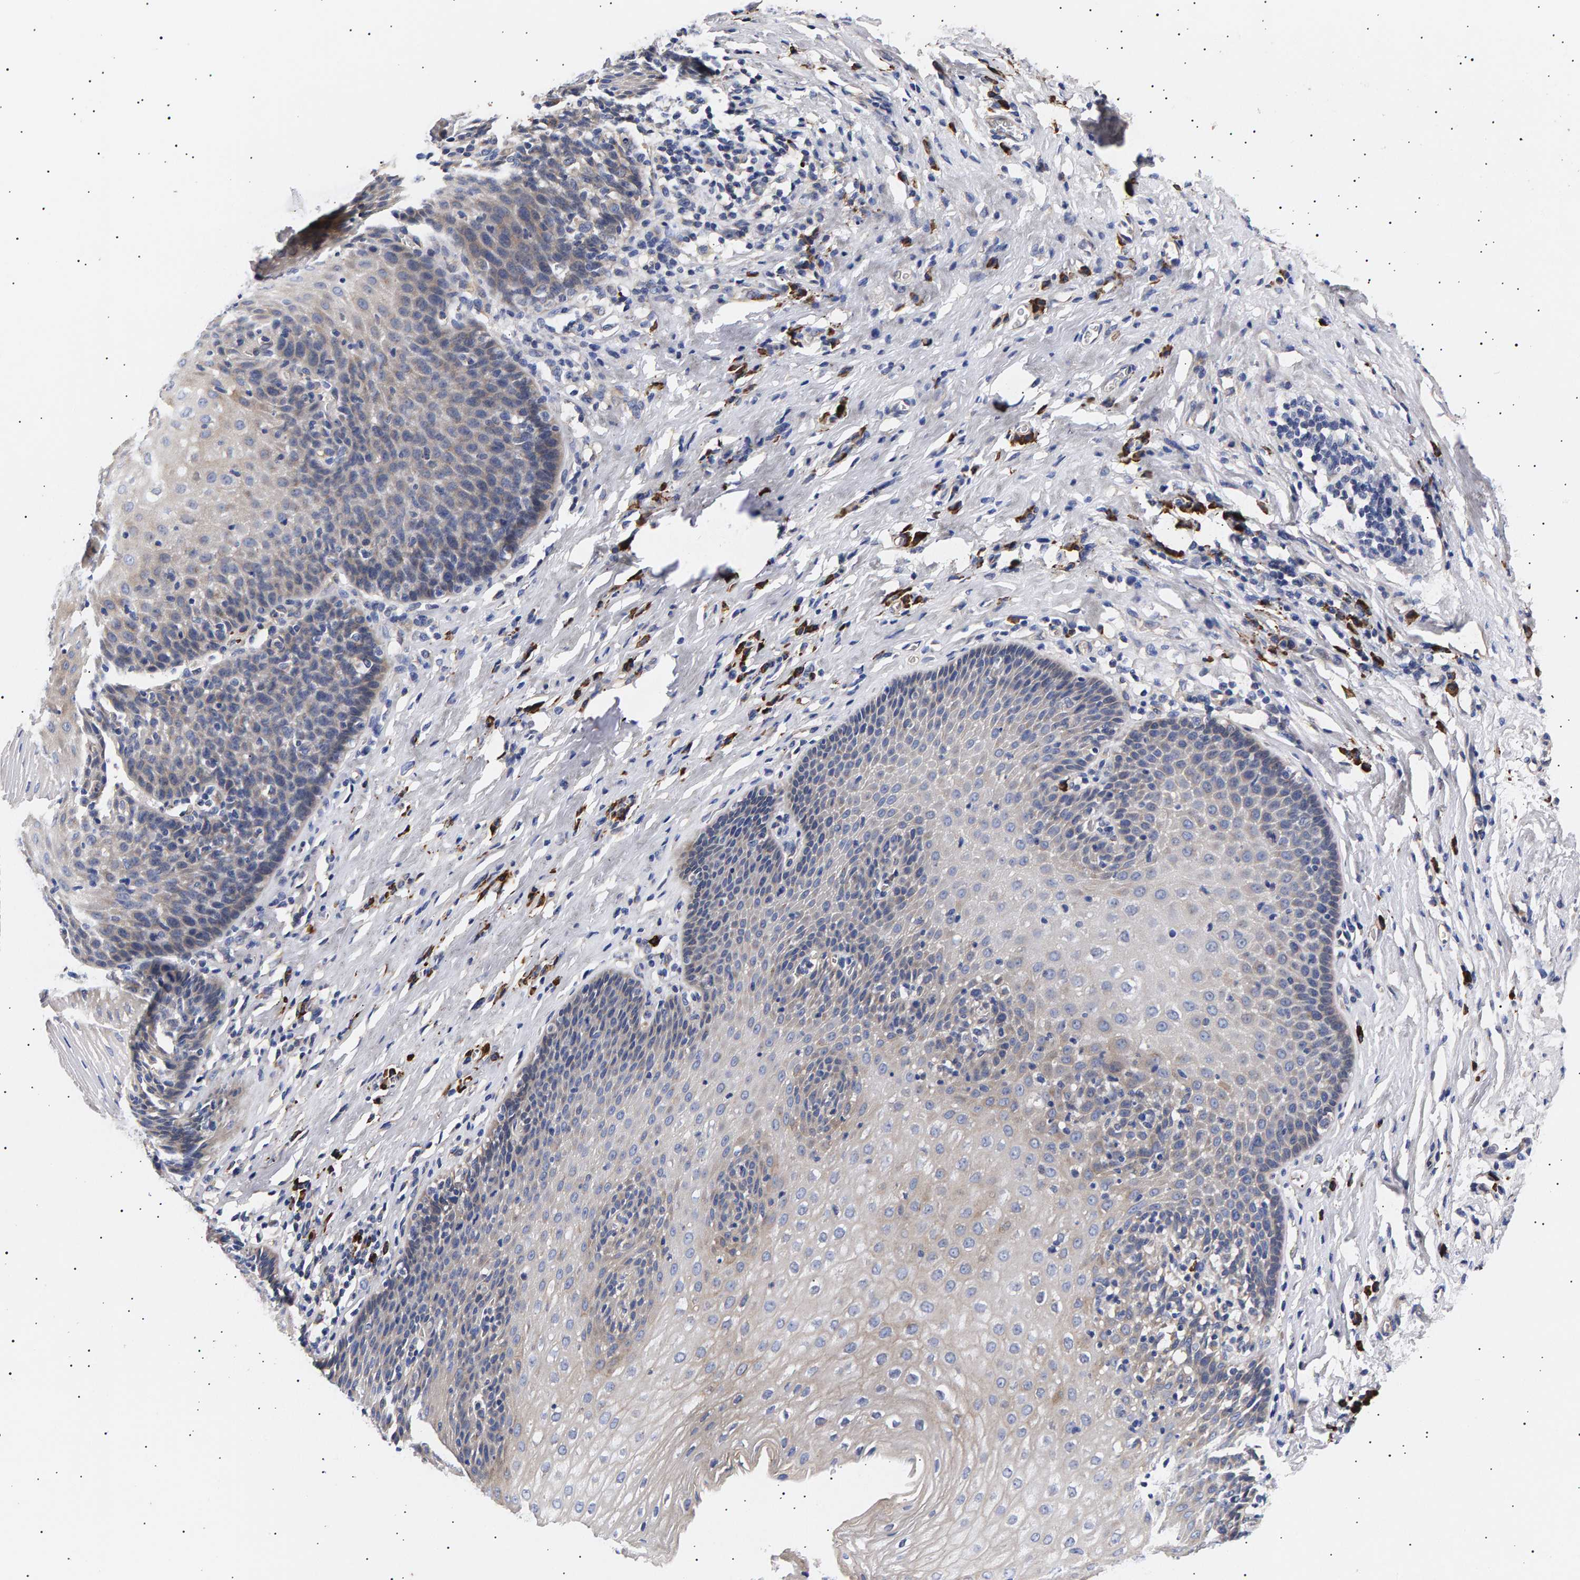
{"staining": {"intensity": "weak", "quantity": "<25%", "location": "cytoplasmic/membranous"}, "tissue": "esophagus", "cell_type": "Squamous epithelial cells", "image_type": "normal", "snomed": [{"axis": "morphology", "description": "Normal tissue, NOS"}, {"axis": "topography", "description": "Esophagus"}], "caption": "DAB immunohistochemical staining of unremarkable esophagus shows no significant positivity in squamous epithelial cells.", "gene": "ANKRD40", "patient": {"sex": "female", "age": 61}}